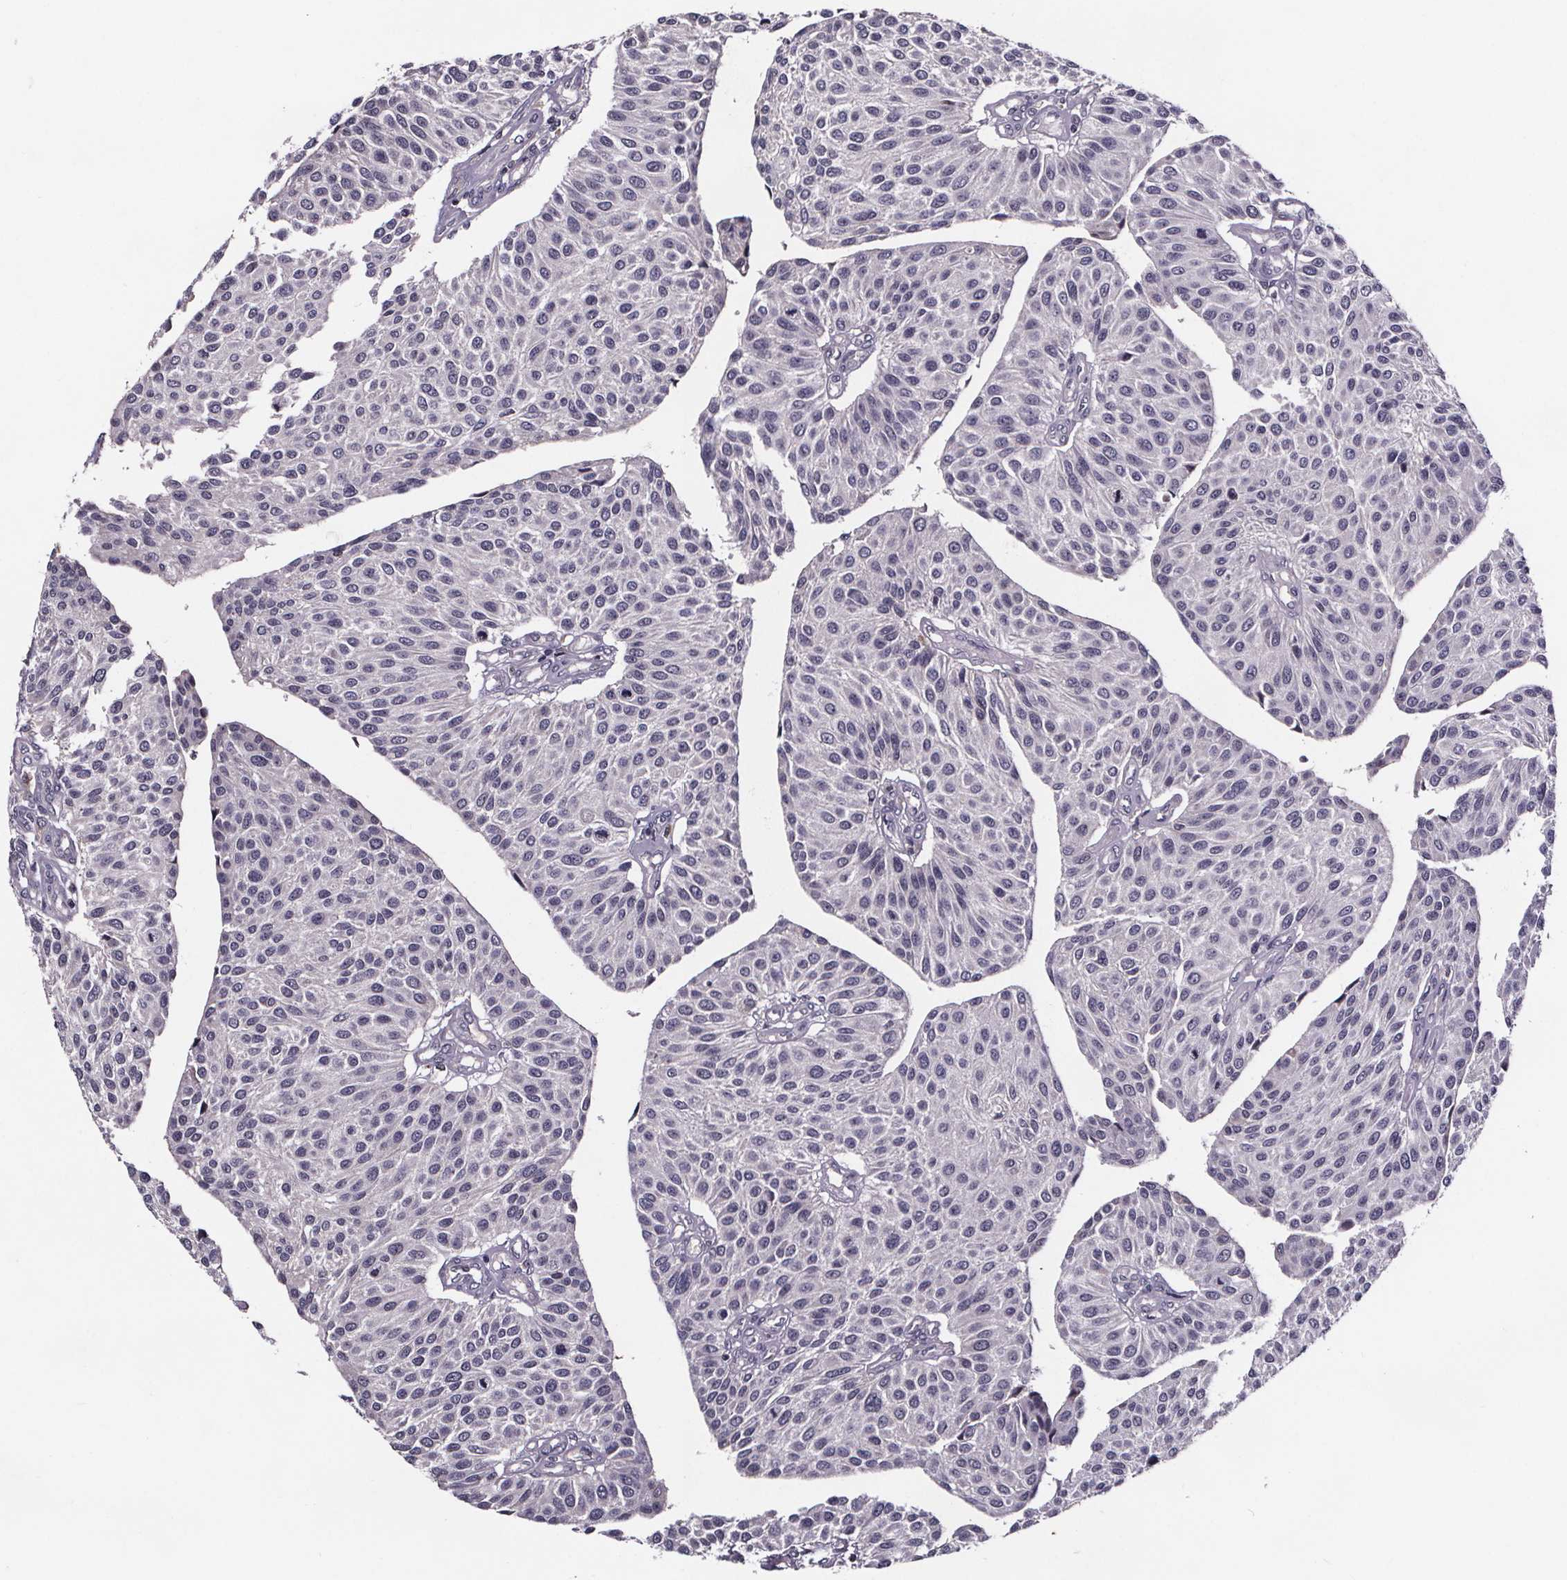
{"staining": {"intensity": "negative", "quantity": "none", "location": "none"}, "tissue": "urothelial cancer", "cell_type": "Tumor cells", "image_type": "cancer", "snomed": [{"axis": "morphology", "description": "Urothelial carcinoma, NOS"}, {"axis": "topography", "description": "Urinary bladder"}], "caption": "This is a micrograph of IHC staining of urothelial cancer, which shows no positivity in tumor cells.", "gene": "NPHP4", "patient": {"sex": "male", "age": 55}}